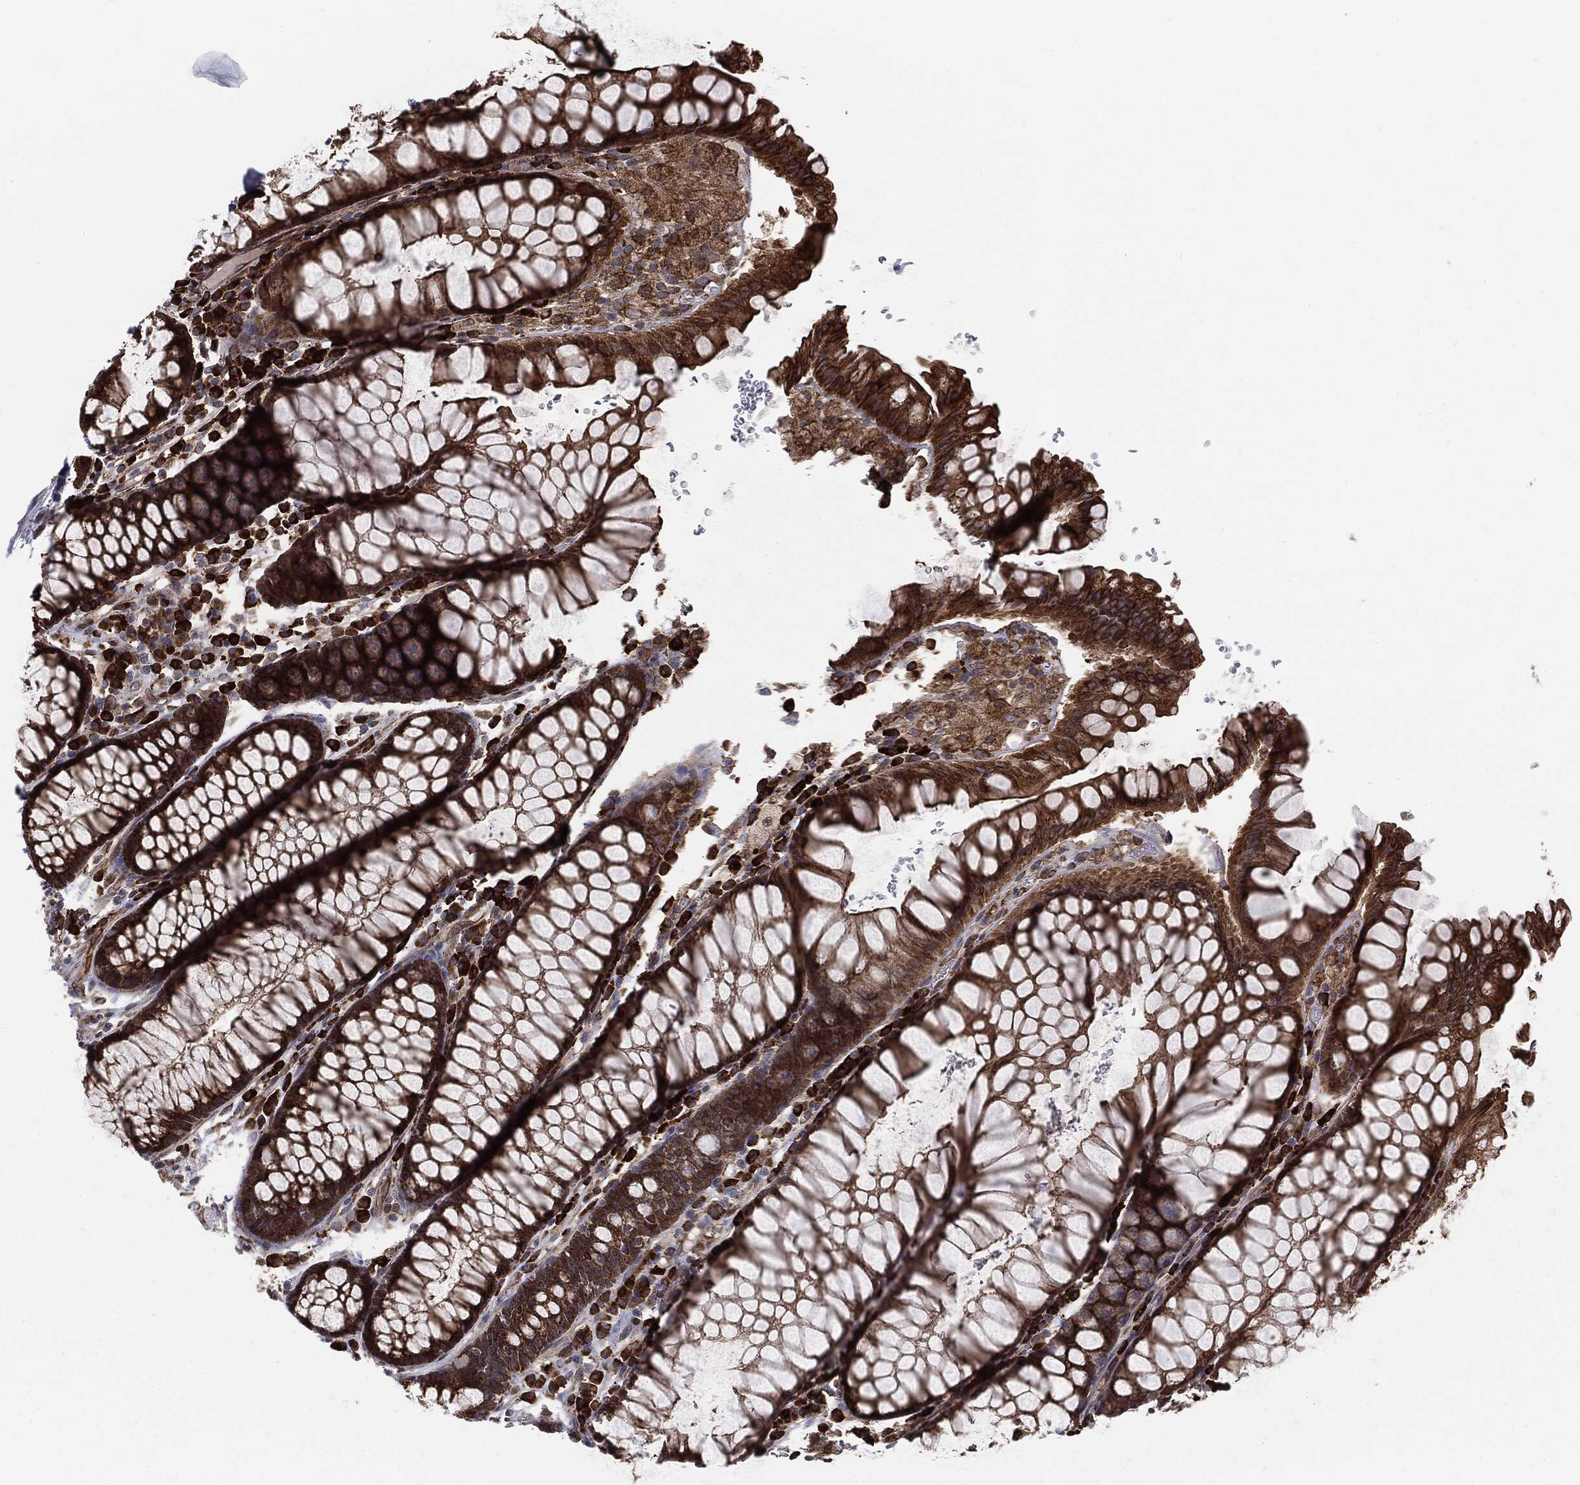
{"staining": {"intensity": "strong", "quantity": ">75%", "location": "cytoplasmic/membranous"}, "tissue": "rectum", "cell_type": "Glandular cells", "image_type": "normal", "snomed": [{"axis": "morphology", "description": "Normal tissue, NOS"}, {"axis": "topography", "description": "Rectum"}], "caption": "Strong cytoplasmic/membranous protein expression is present in about >75% of glandular cells in rectum. The staining was performed using DAB, with brown indicating positive protein expression. Nuclei are stained blue with hematoxylin.", "gene": "CYLD", "patient": {"sex": "female", "age": 68}}